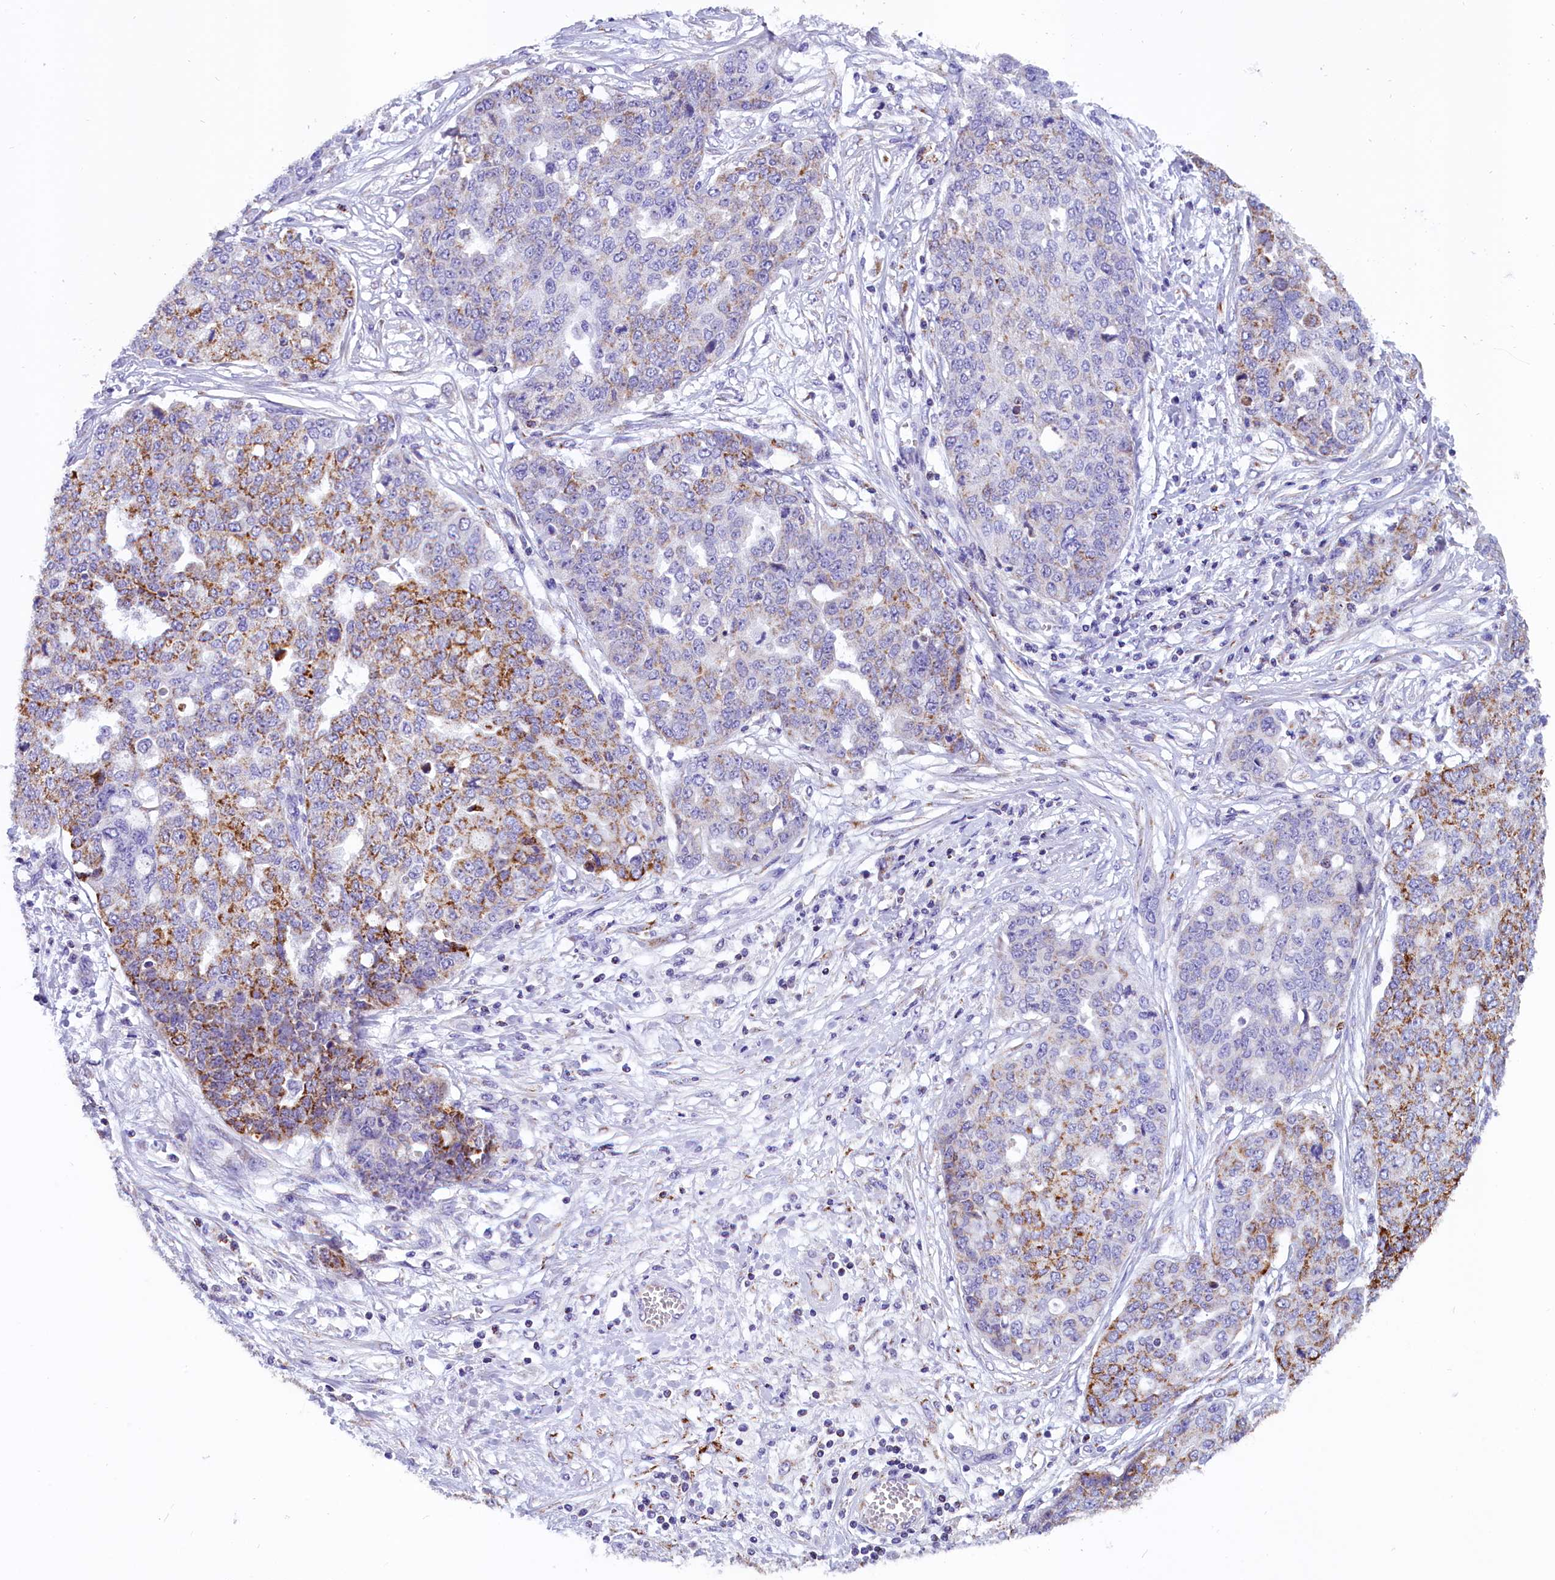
{"staining": {"intensity": "moderate", "quantity": "25%-75%", "location": "cytoplasmic/membranous"}, "tissue": "ovarian cancer", "cell_type": "Tumor cells", "image_type": "cancer", "snomed": [{"axis": "morphology", "description": "Cystadenocarcinoma, serous, NOS"}, {"axis": "topography", "description": "Soft tissue"}, {"axis": "topography", "description": "Ovary"}], "caption": "Ovarian cancer (serous cystadenocarcinoma) tissue reveals moderate cytoplasmic/membranous positivity in about 25%-75% of tumor cells, visualized by immunohistochemistry.", "gene": "ABAT", "patient": {"sex": "female", "age": 57}}